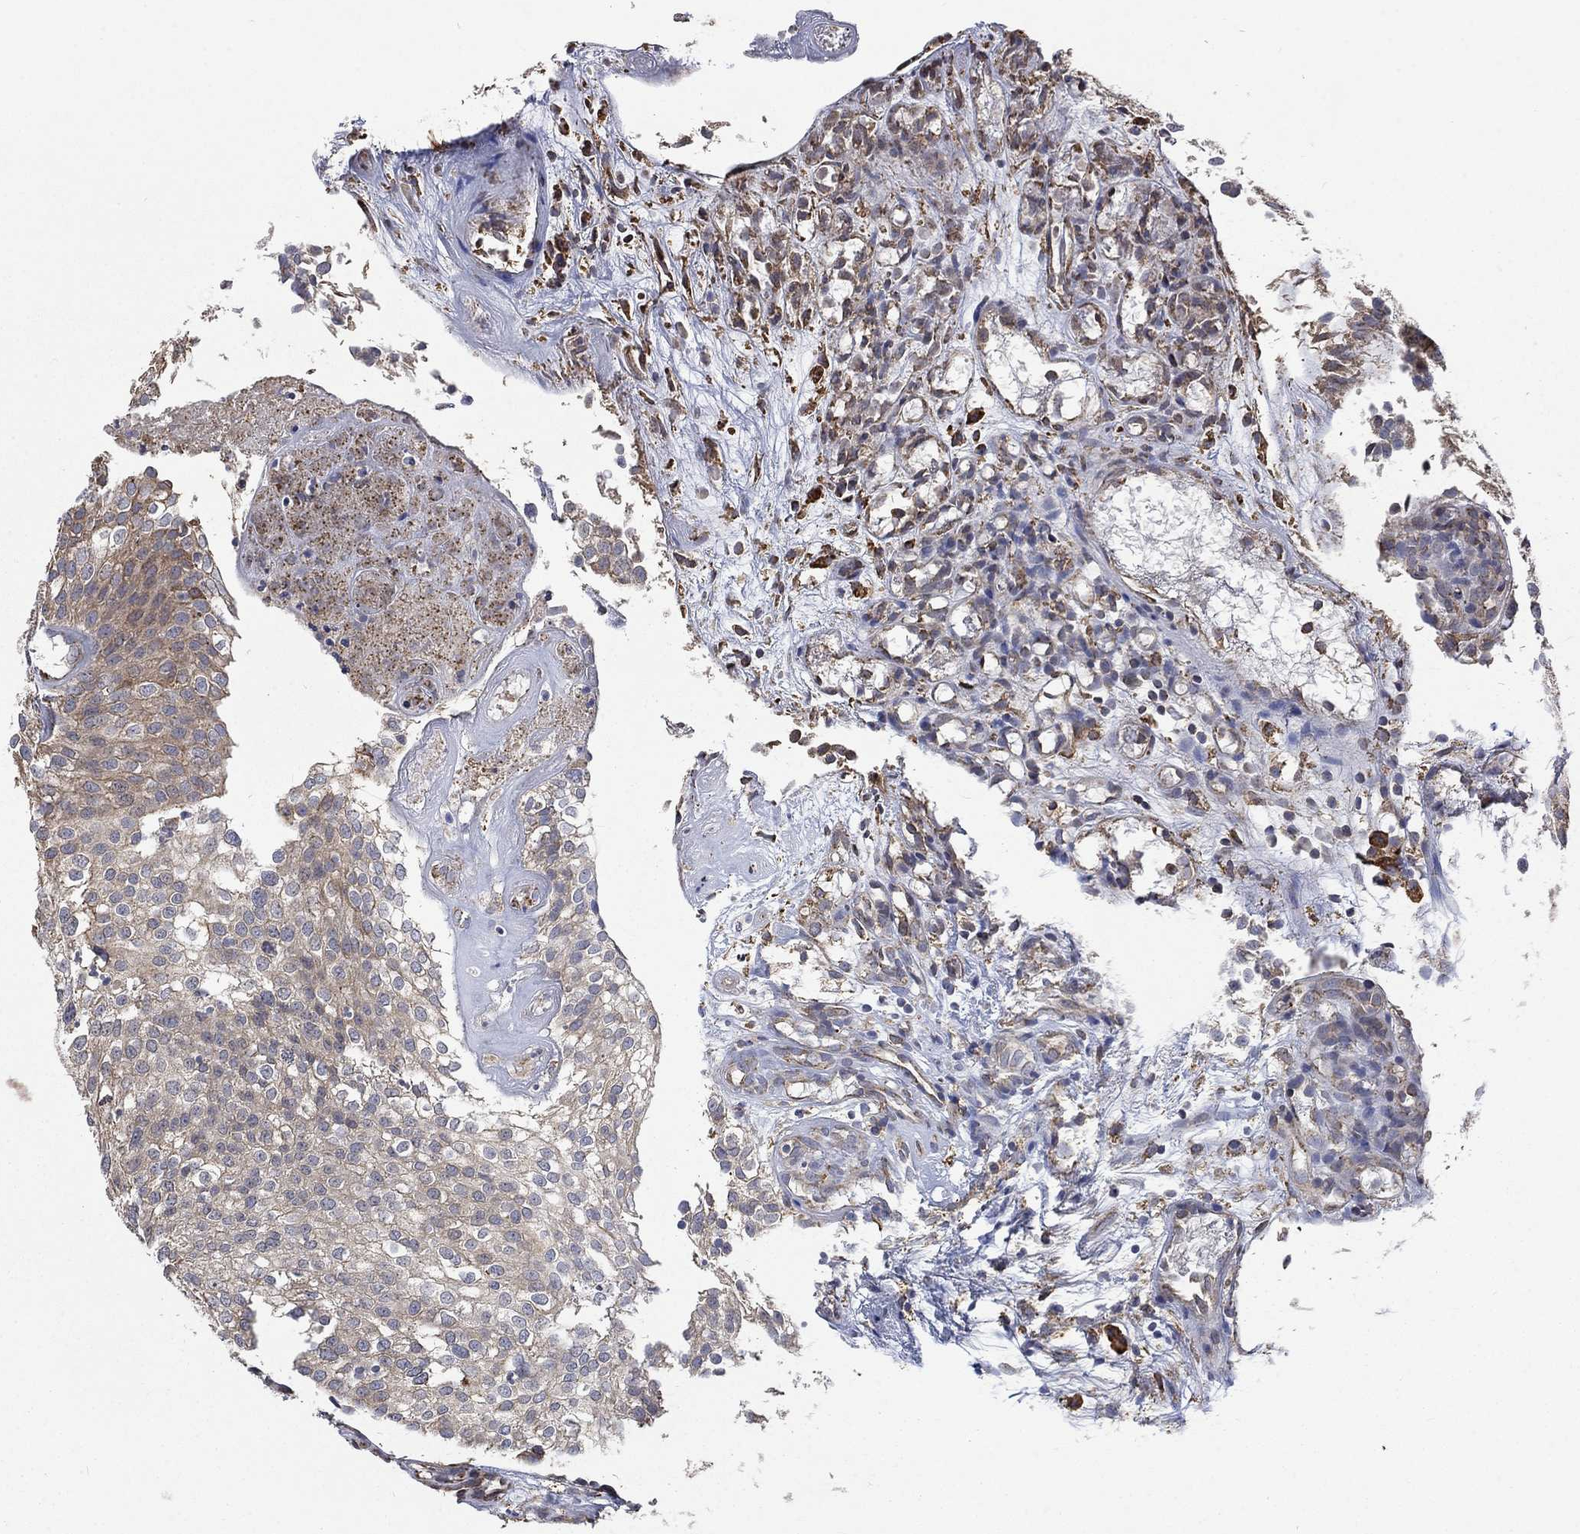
{"staining": {"intensity": "weak", "quantity": "<25%", "location": "cytoplasmic/membranous"}, "tissue": "urothelial cancer", "cell_type": "Tumor cells", "image_type": "cancer", "snomed": [{"axis": "morphology", "description": "Urothelial carcinoma, High grade"}, {"axis": "topography", "description": "Urinary bladder"}], "caption": "A photomicrograph of human urothelial carcinoma (high-grade) is negative for staining in tumor cells. (Brightfield microscopy of DAB (3,3'-diaminobenzidine) immunohistochemistry at high magnification).", "gene": "ESRRA", "patient": {"sex": "female", "age": 79}}